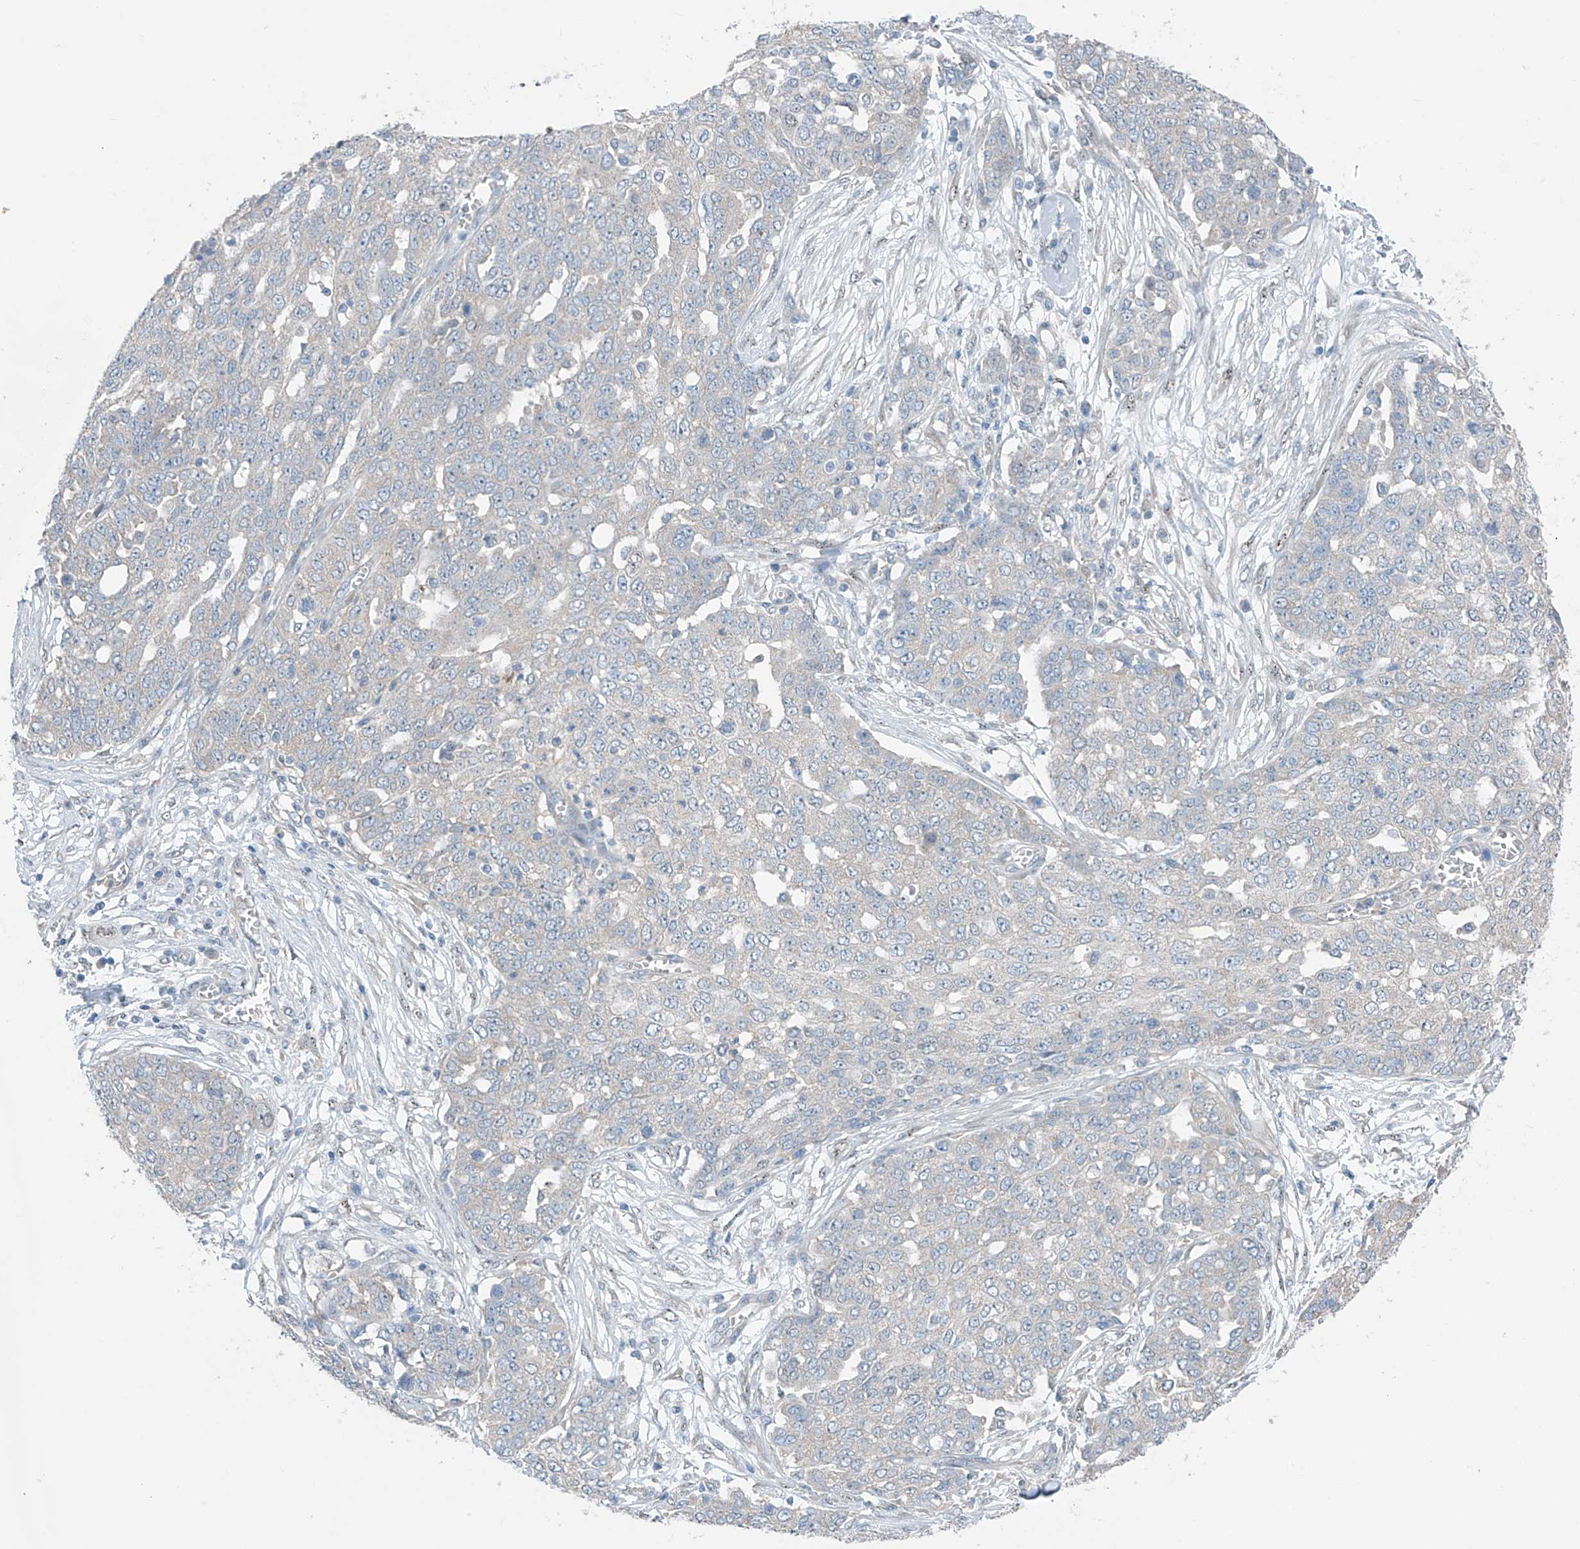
{"staining": {"intensity": "negative", "quantity": "none", "location": "none"}, "tissue": "ovarian cancer", "cell_type": "Tumor cells", "image_type": "cancer", "snomed": [{"axis": "morphology", "description": "Cystadenocarcinoma, serous, NOS"}, {"axis": "topography", "description": "Soft tissue"}, {"axis": "topography", "description": "Ovary"}], "caption": "Immunohistochemical staining of ovarian serous cystadenocarcinoma shows no significant staining in tumor cells. (DAB IHC with hematoxylin counter stain).", "gene": "RPL4", "patient": {"sex": "female", "age": 57}}